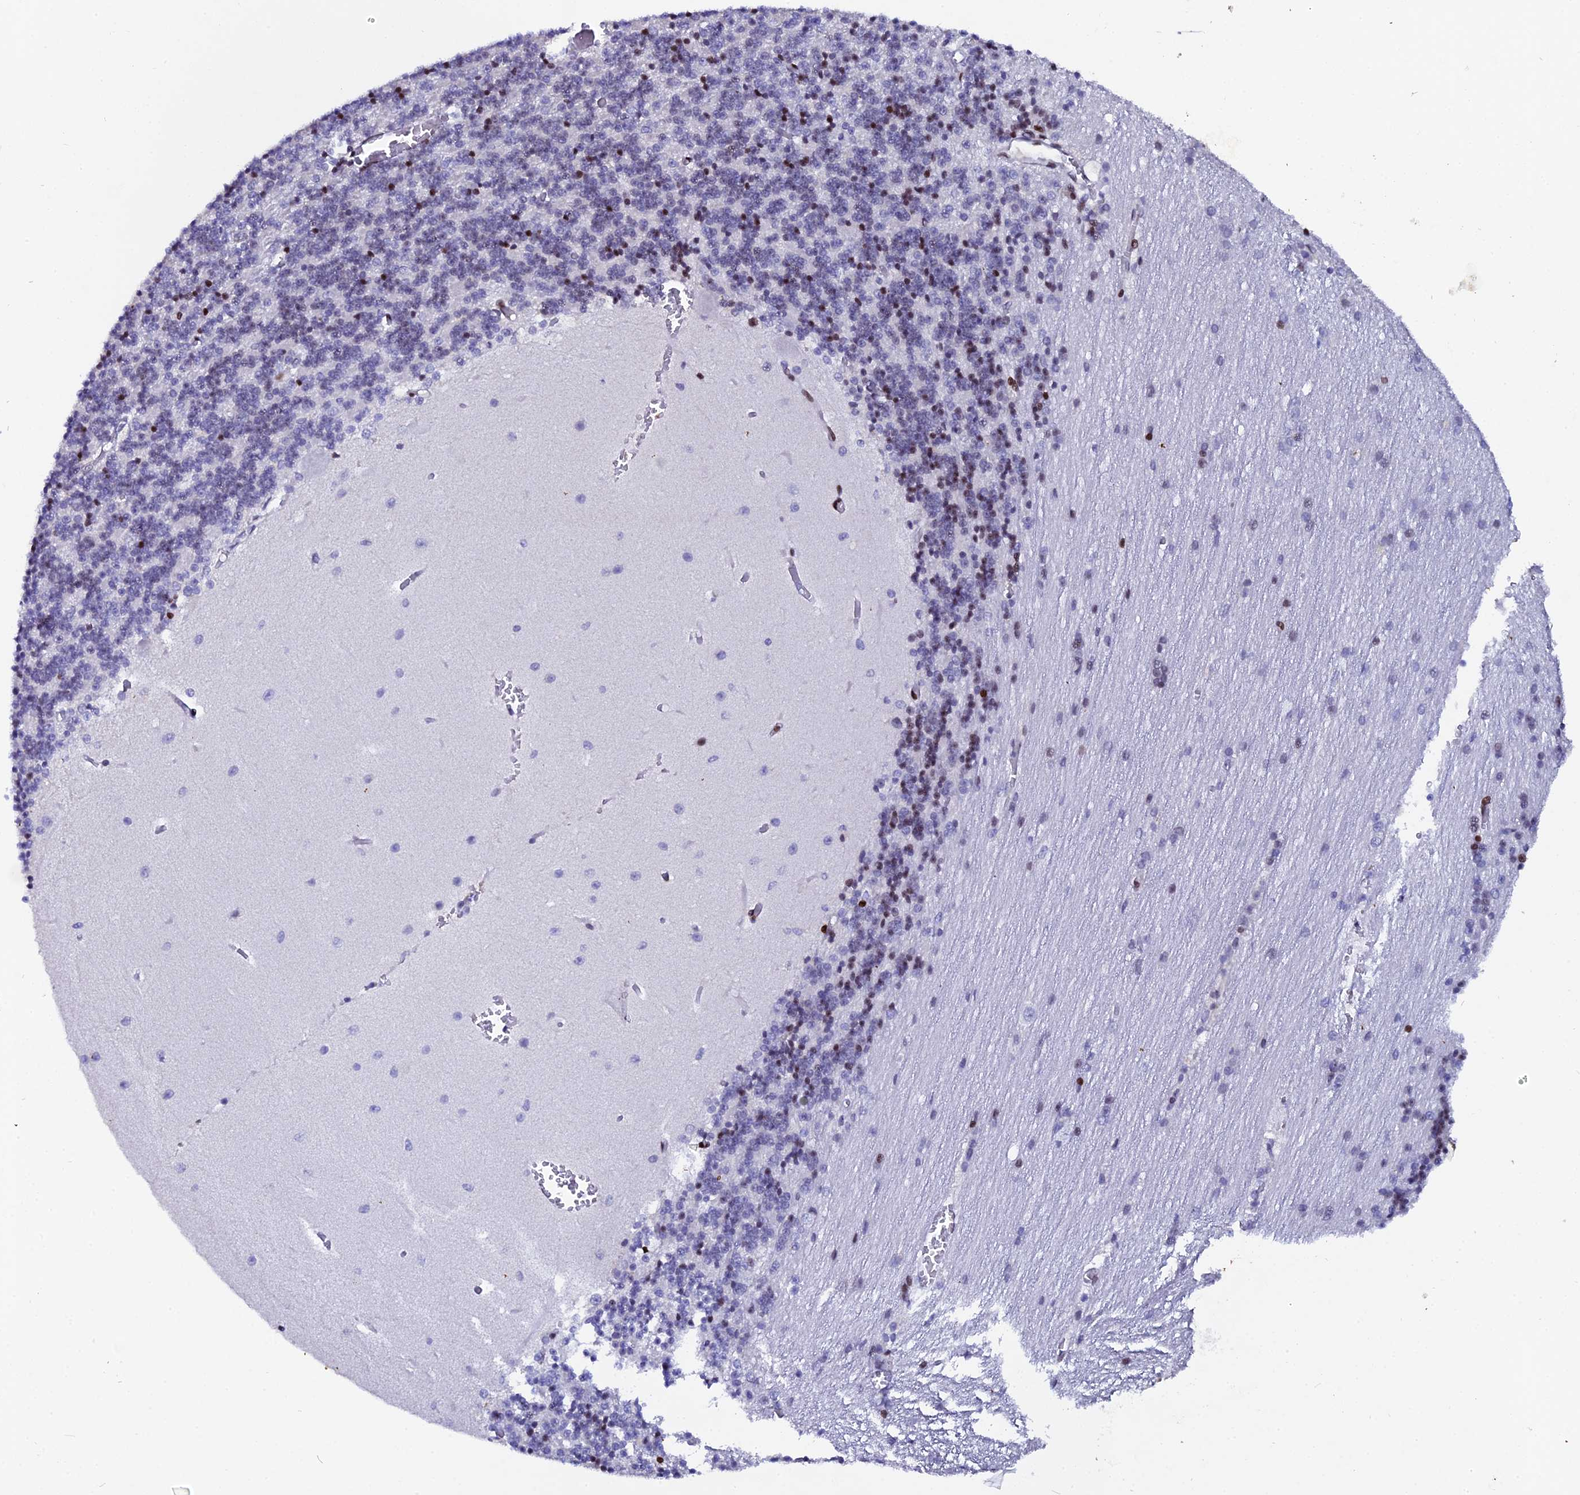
{"staining": {"intensity": "strong", "quantity": "<25%", "location": "nuclear"}, "tissue": "cerebellum", "cell_type": "Cells in granular layer", "image_type": "normal", "snomed": [{"axis": "morphology", "description": "Normal tissue, NOS"}, {"axis": "topography", "description": "Cerebellum"}], "caption": "The micrograph reveals staining of normal cerebellum, revealing strong nuclear protein positivity (brown color) within cells in granular layer.", "gene": "MYNN", "patient": {"sex": "male", "age": 37}}